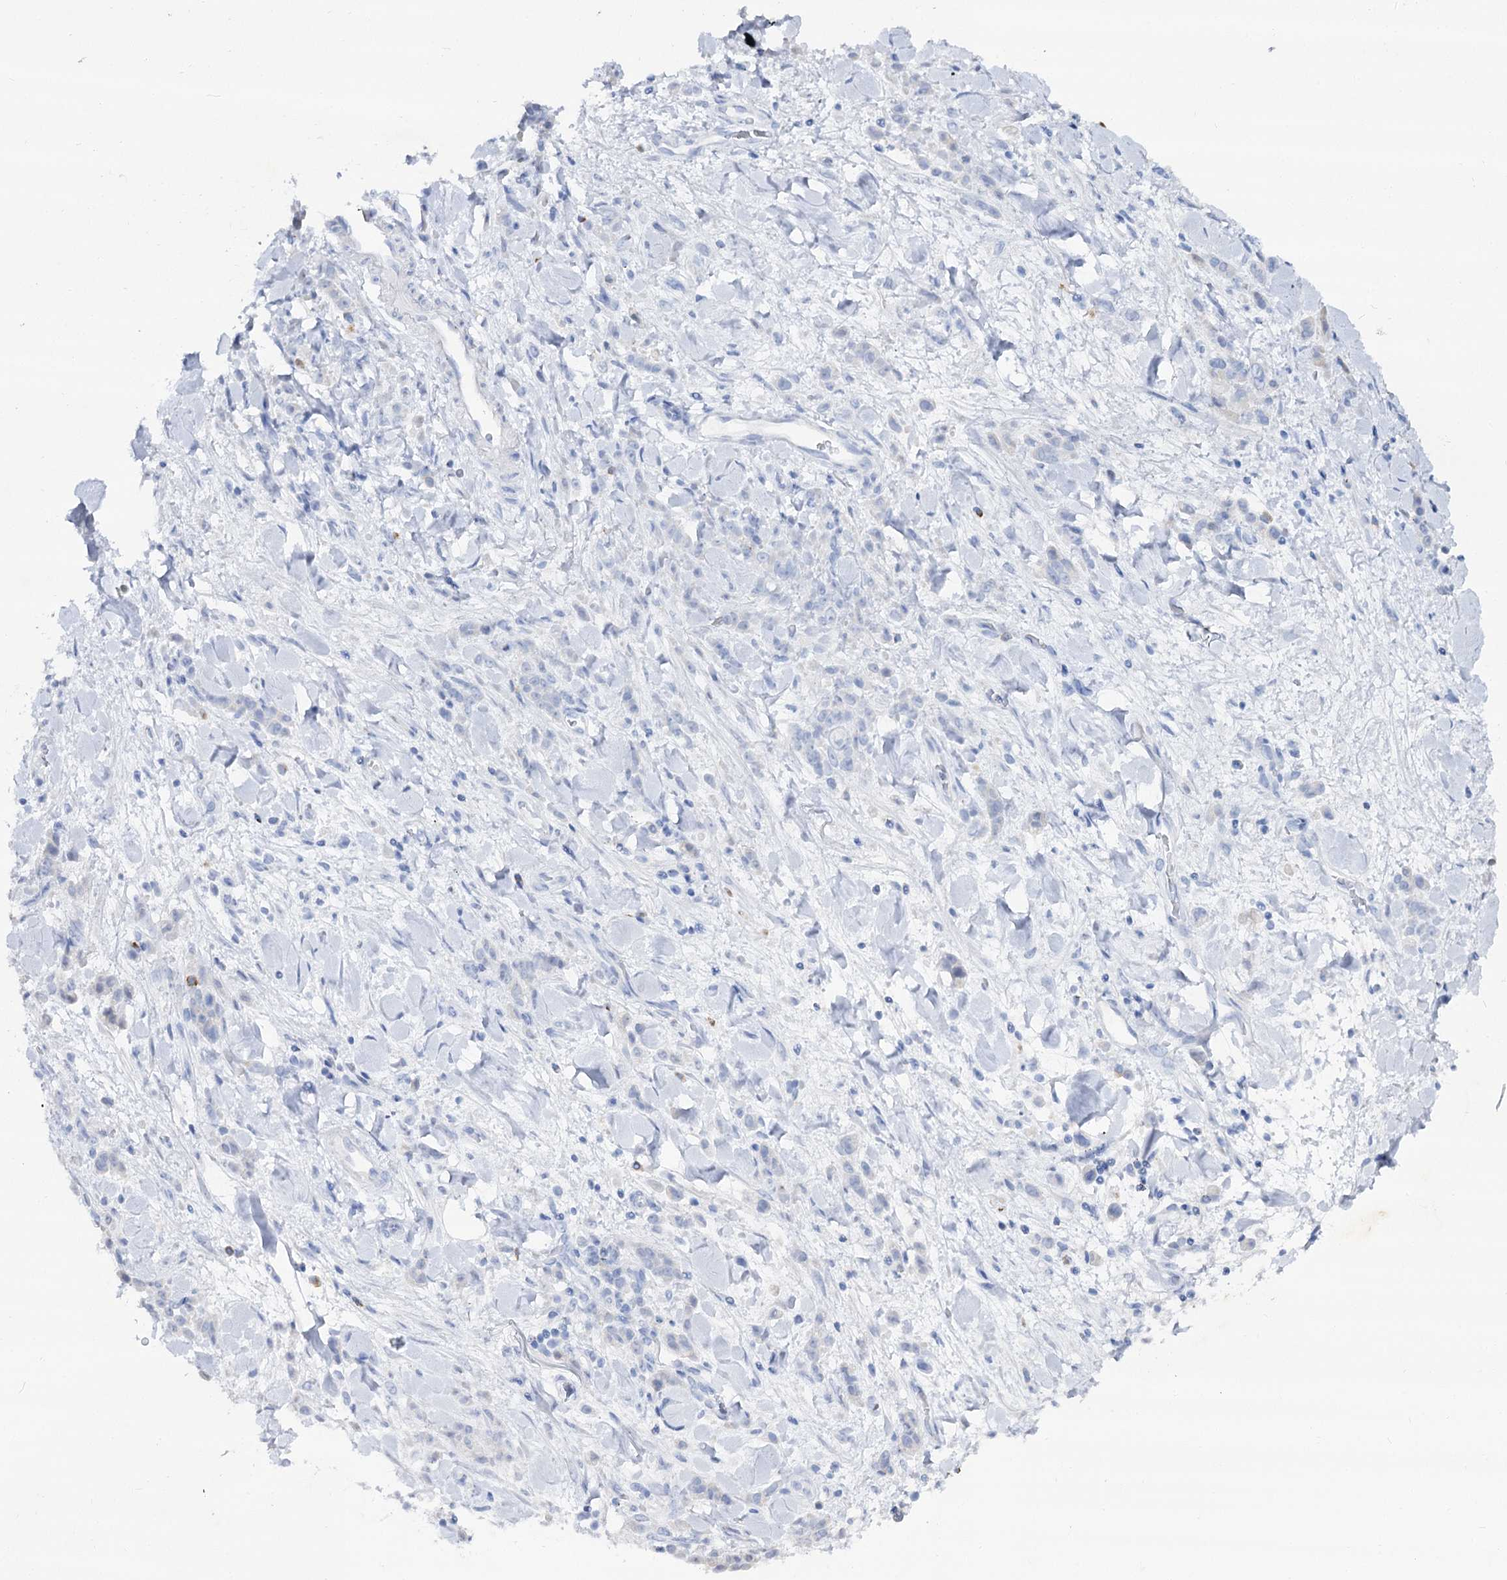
{"staining": {"intensity": "negative", "quantity": "none", "location": "none"}, "tissue": "stomach cancer", "cell_type": "Tumor cells", "image_type": "cancer", "snomed": [{"axis": "morphology", "description": "Normal tissue, NOS"}, {"axis": "morphology", "description": "Adenocarcinoma, NOS"}, {"axis": "topography", "description": "Stomach"}], "caption": "An immunohistochemistry image of stomach cancer is shown. There is no staining in tumor cells of stomach cancer.", "gene": "SLC3A1", "patient": {"sex": "male", "age": 82}}